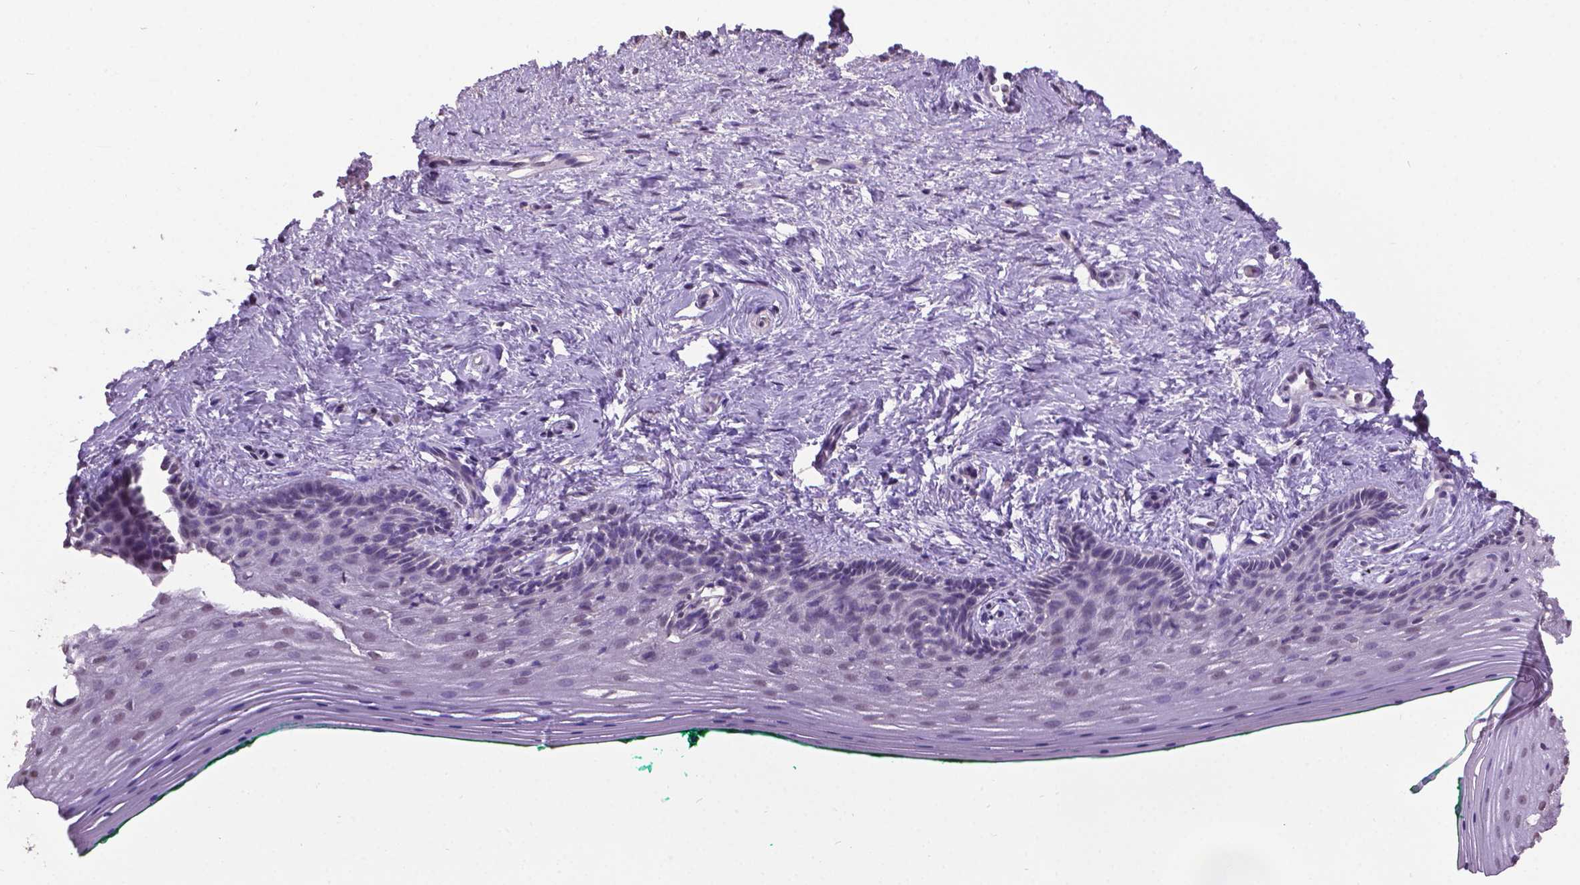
{"staining": {"intensity": "negative", "quantity": "none", "location": "none"}, "tissue": "vagina", "cell_type": "Squamous epithelial cells", "image_type": "normal", "snomed": [{"axis": "morphology", "description": "Normal tissue, NOS"}, {"axis": "topography", "description": "Vagina"}], "caption": "There is no significant staining in squamous epithelial cells of vagina. The staining is performed using DAB brown chromogen with nuclei counter-stained in using hematoxylin.", "gene": "CPM", "patient": {"sex": "female", "age": 45}}